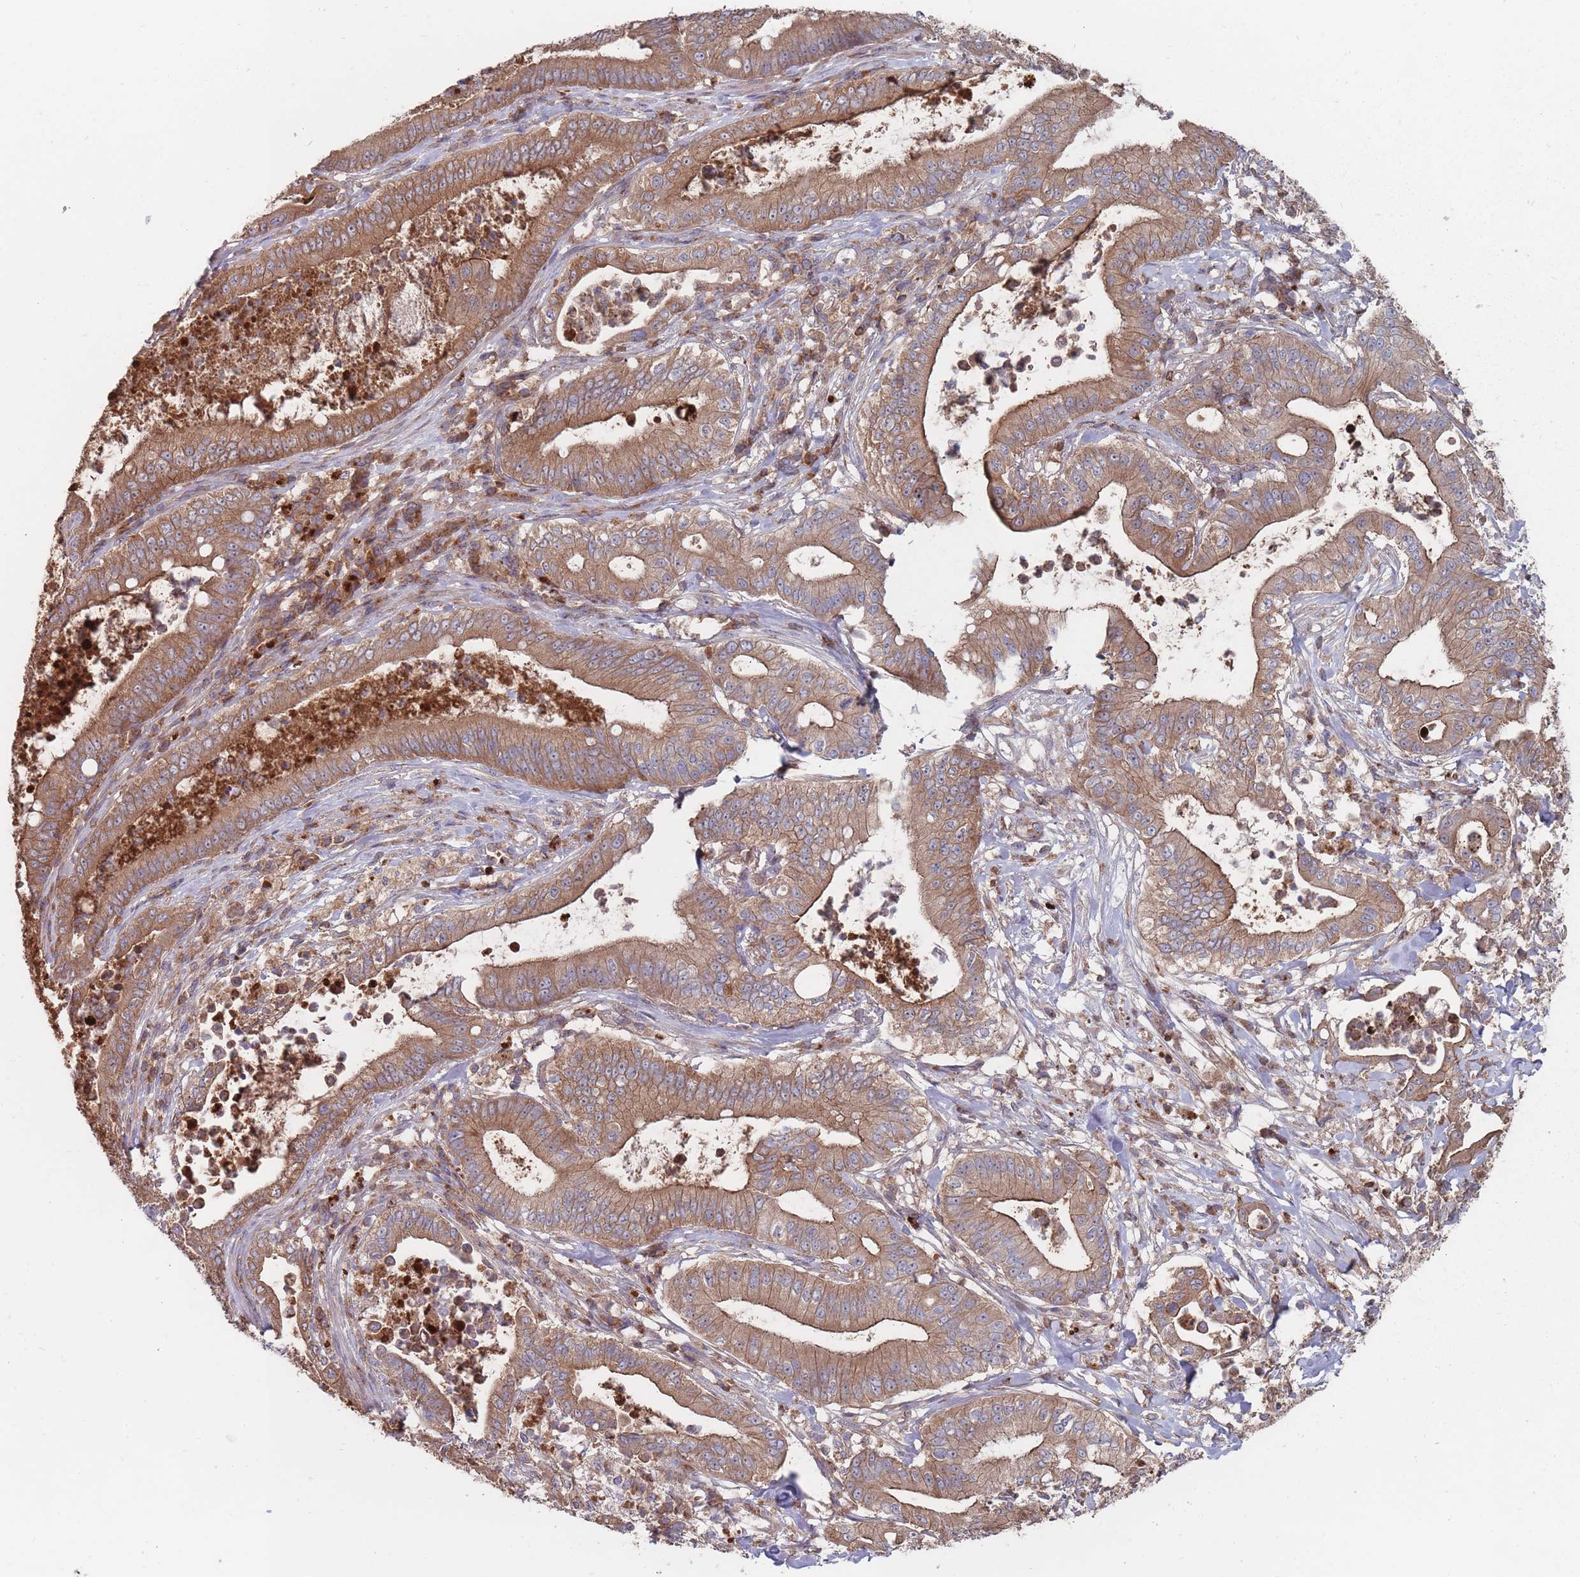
{"staining": {"intensity": "moderate", "quantity": ">75%", "location": "cytoplasmic/membranous"}, "tissue": "pancreatic cancer", "cell_type": "Tumor cells", "image_type": "cancer", "snomed": [{"axis": "morphology", "description": "Adenocarcinoma, NOS"}, {"axis": "topography", "description": "Pancreas"}], "caption": "Protein expression analysis of pancreatic adenocarcinoma reveals moderate cytoplasmic/membranous staining in approximately >75% of tumor cells.", "gene": "THSD7B", "patient": {"sex": "male", "age": 71}}